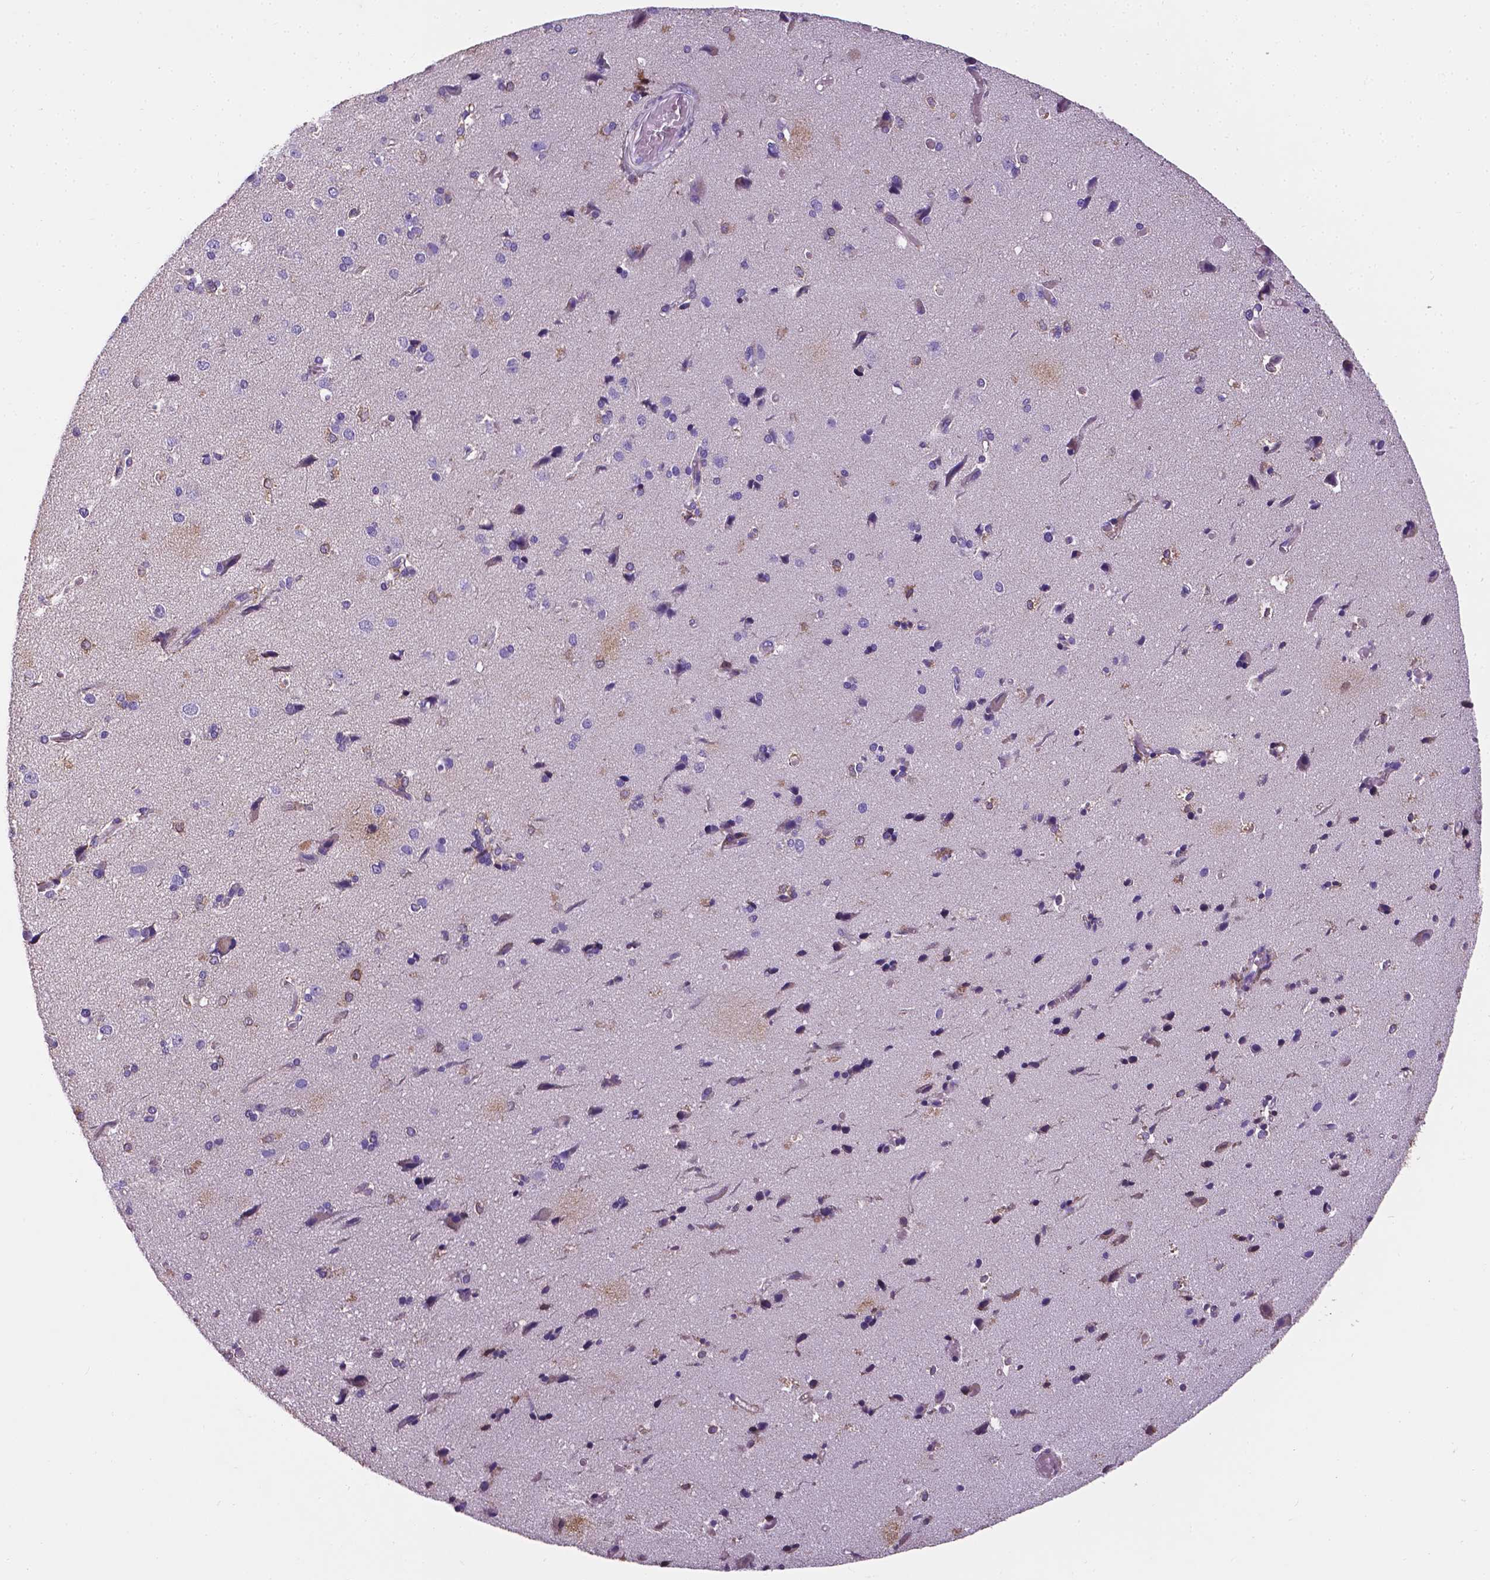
{"staining": {"intensity": "moderate", "quantity": ">75%", "location": "cytoplasmic/membranous"}, "tissue": "cerebral cortex", "cell_type": "Endothelial cells", "image_type": "normal", "snomed": [{"axis": "morphology", "description": "Normal tissue, NOS"}, {"axis": "morphology", "description": "Glioma, malignant, High grade"}, {"axis": "topography", "description": "Cerebral cortex"}], "caption": "Immunohistochemistry photomicrograph of normal cerebral cortex: human cerebral cortex stained using immunohistochemistry shows medium levels of moderate protein expression localized specifically in the cytoplasmic/membranous of endothelial cells, appearing as a cytoplasmic/membranous brown color.", "gene": "APOE", "patient": {"sex": "male", "age": 71}}